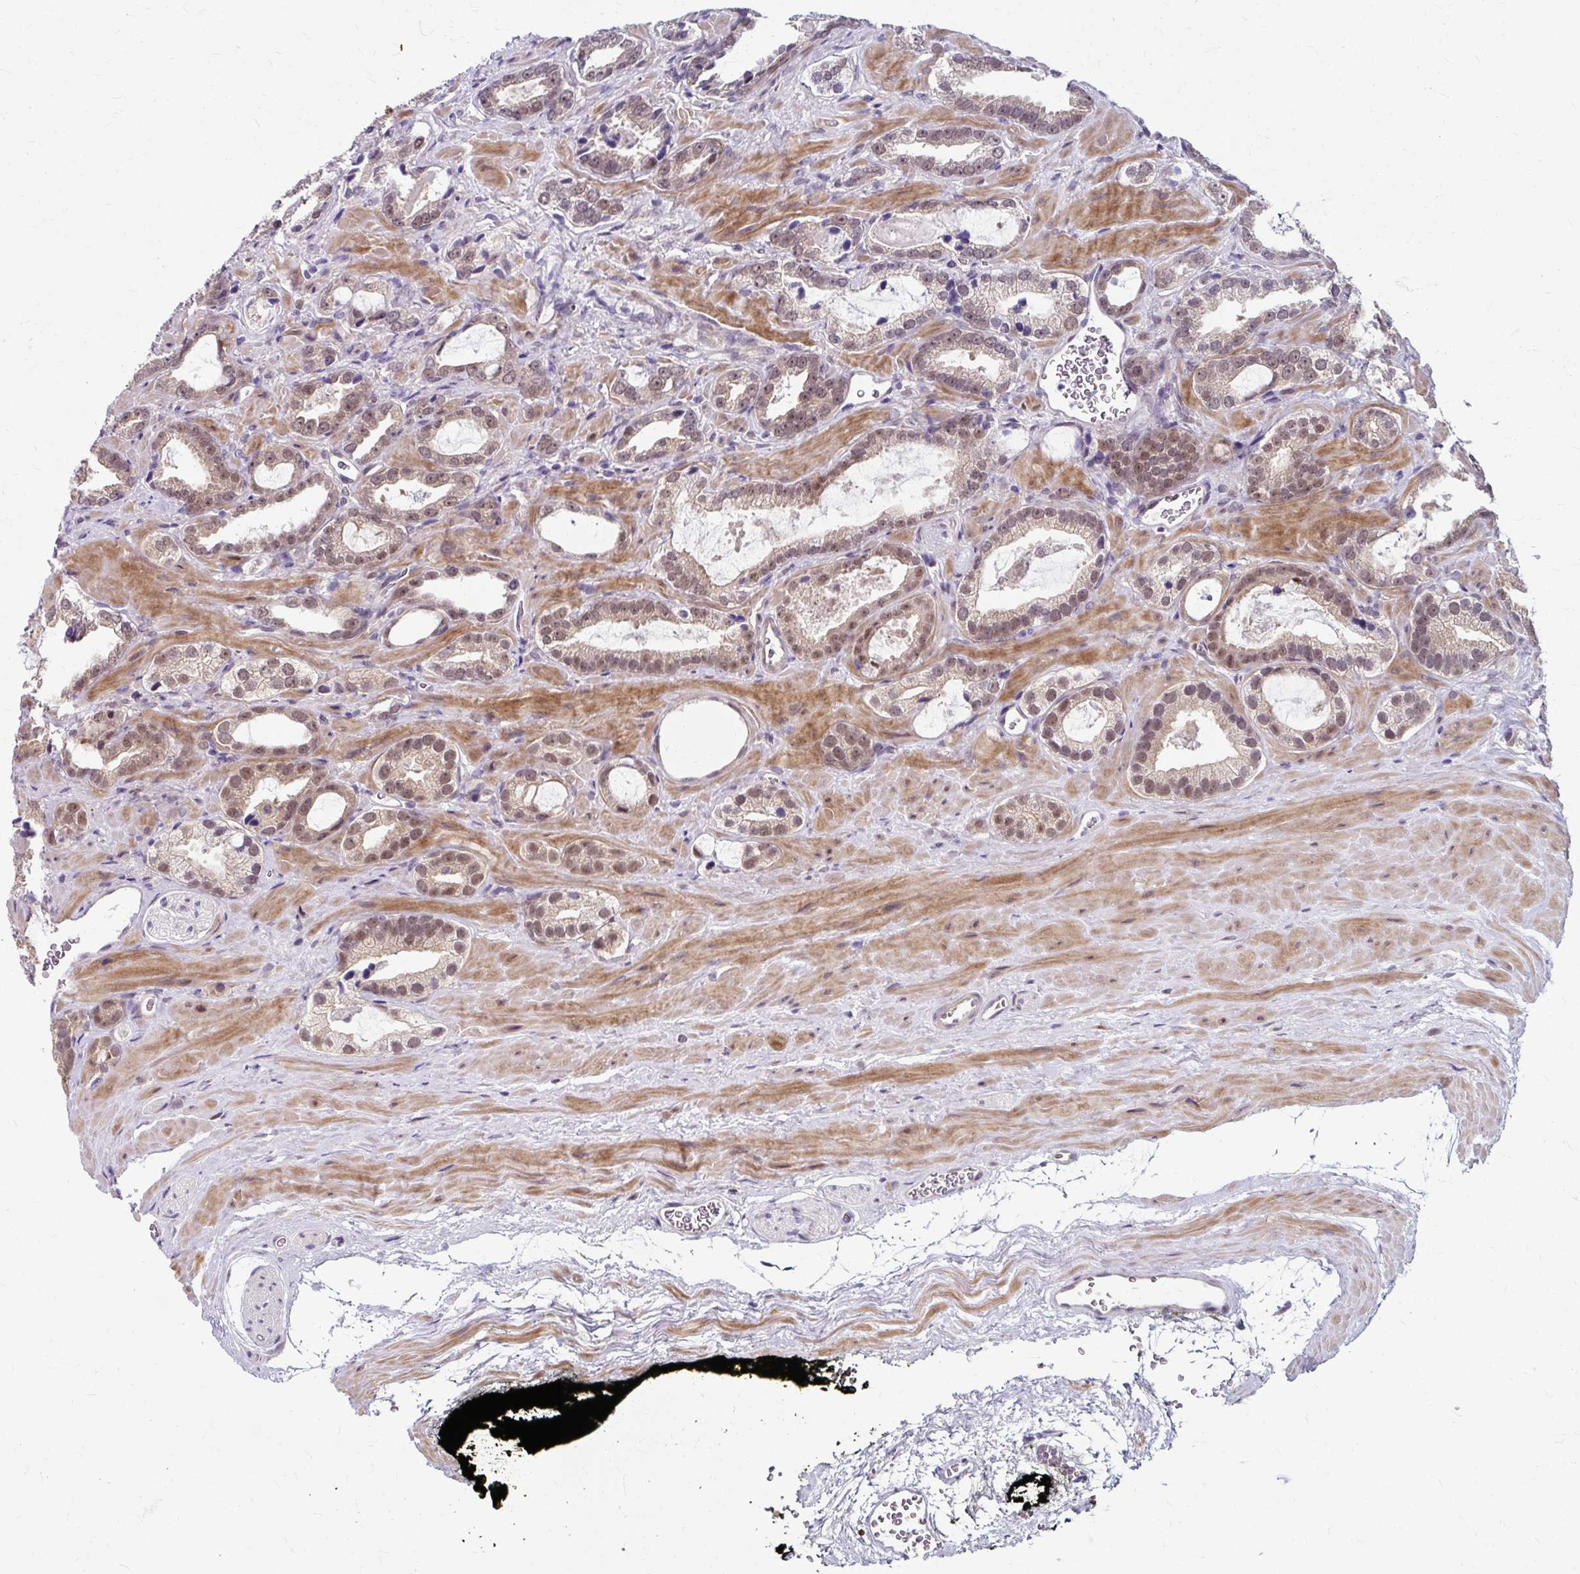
{"staining": {"intensity": "moderate", "quantity": "25%-75%", "location": "nuclear"}, "tissue": "prostate cancer", "cell_type": "Tumor cells", "image_type": "cancer", "snomed": [{"axis": "morphology", "description": "Adenocarcinoma, Low grade"}, {"axis": "topography", "description": "Prostate"}], "caption": "Protein expression analysis of human prostate cancer reveals moderate nuclear expression in approximately 25%-75% of tumor cells. (DAB = brown stain, brightfield microscopy at high magnification).", "gene": "ZNF555", "patient": {"sex": "male", "age": 62}}